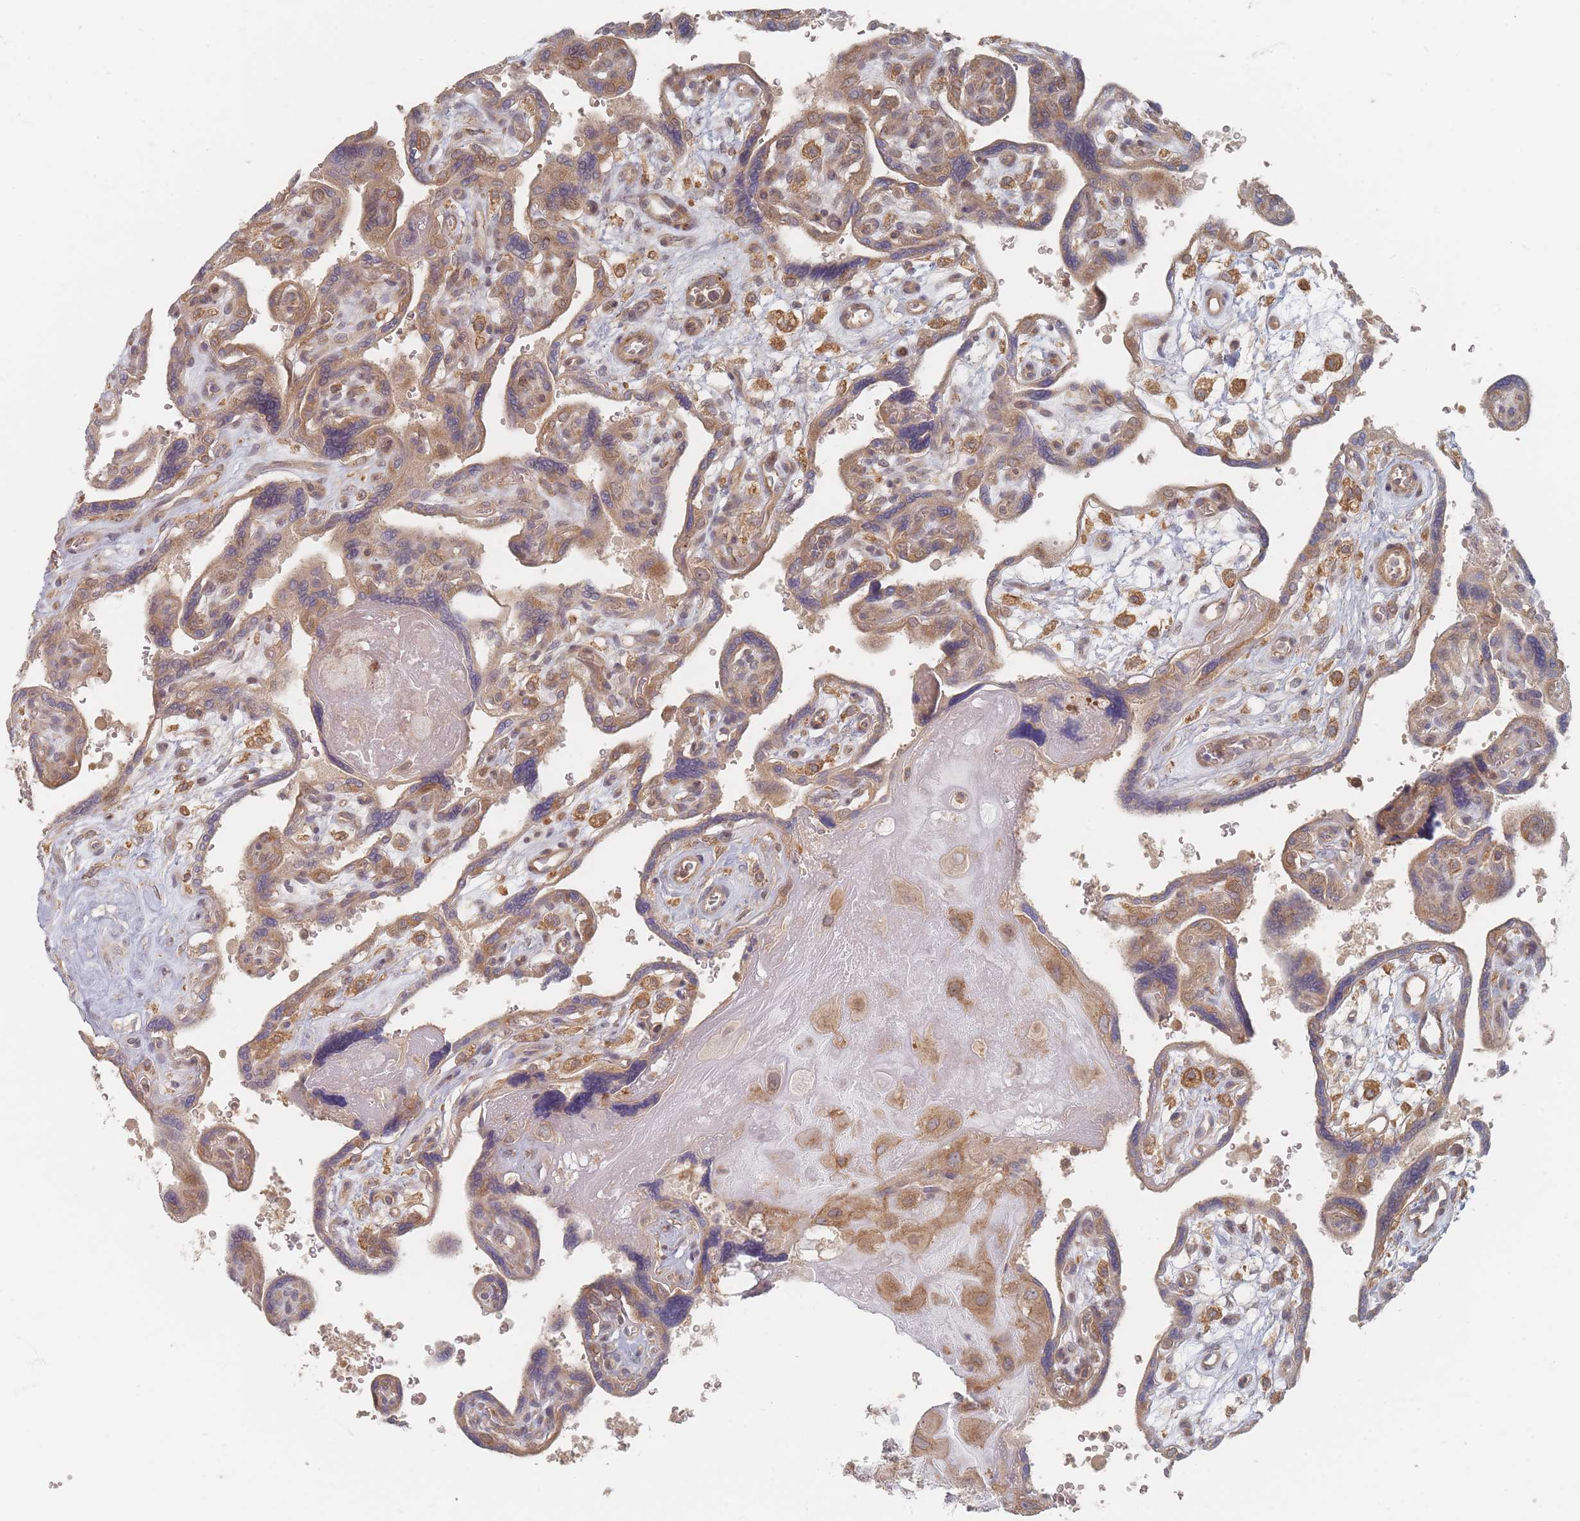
{"staining": {"intensity": "moderate", "quantity": "25%-75%", "location": "cytoplasmic/membranous"}, "tissue": "placenta", "cell_type": "Trophoblastic cells", "image_type": "normal", "snomed": [{"axis": "morphology", "description": "Normal tissue, NOS"}, {"axis": "topography", "description": "Placenta"}], "caption": "A micrograph showing moderate cytoplasmic/membranous positivity in approximately 25%-75% of trophoblastic cells in unremarkable placenta, as visualized by brown immunohistochemical staining.", "gene": "GLE1", "patient": {"sex": "female", "age": 39}}